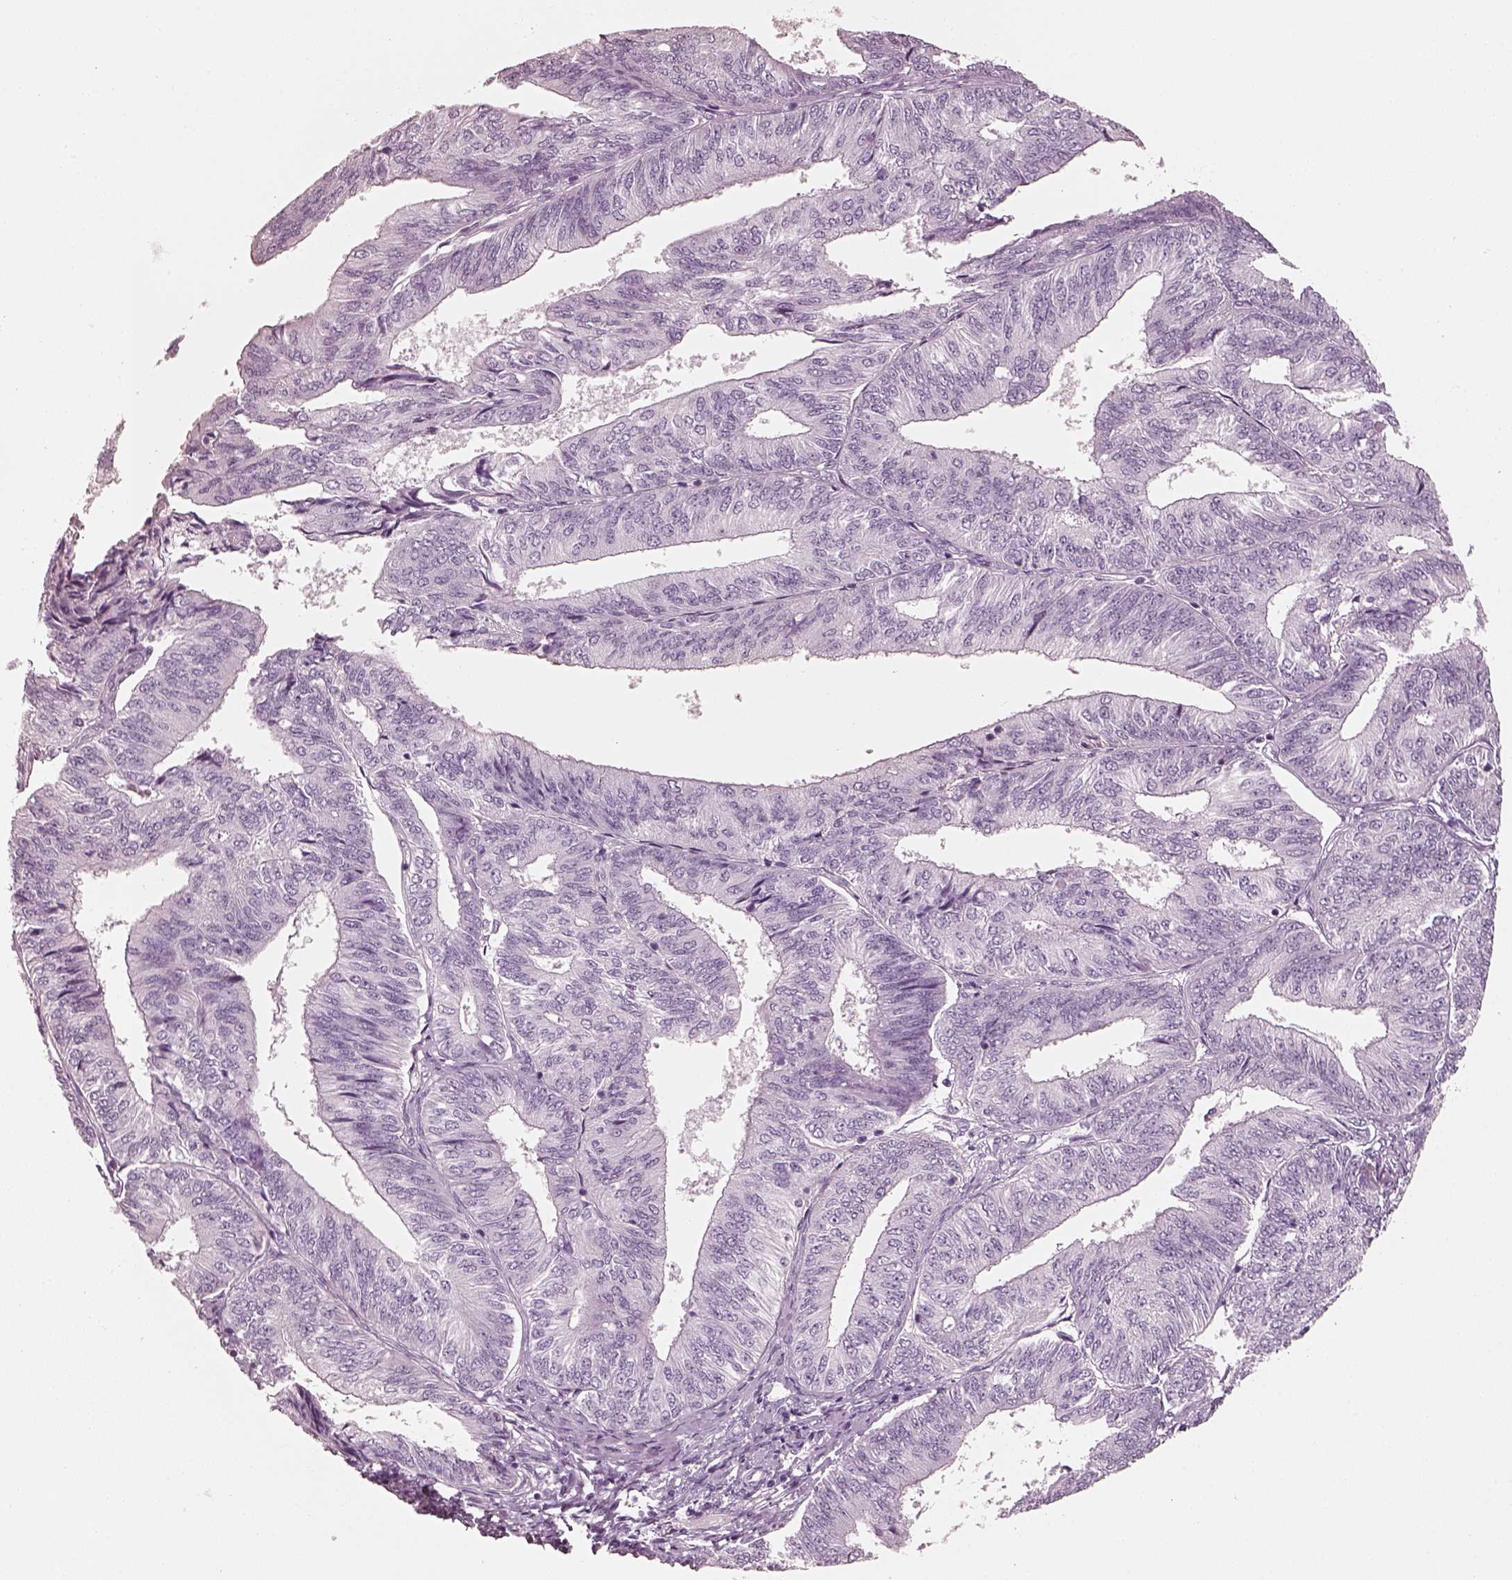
{"staining": {"intensity": "negative", "quantity": "none", "location": "none"}, "tissue": "endometrial cancer", "cell_type": "Tumor cells", "image_type": "cancer", "snomed": [{"axis": "morphology", "description": "Adenocarcinoma, NOS"}, {"axis": "topography", "description": "Endometrium"}], "caption": "Photomicrograph shows no protein expression in tumor cells of endometrial adenocarcinoma tissue. (DAB IHC, high magnification).", "gene": "R3HDML", "patient": {"sex": "female", "age": 58}}